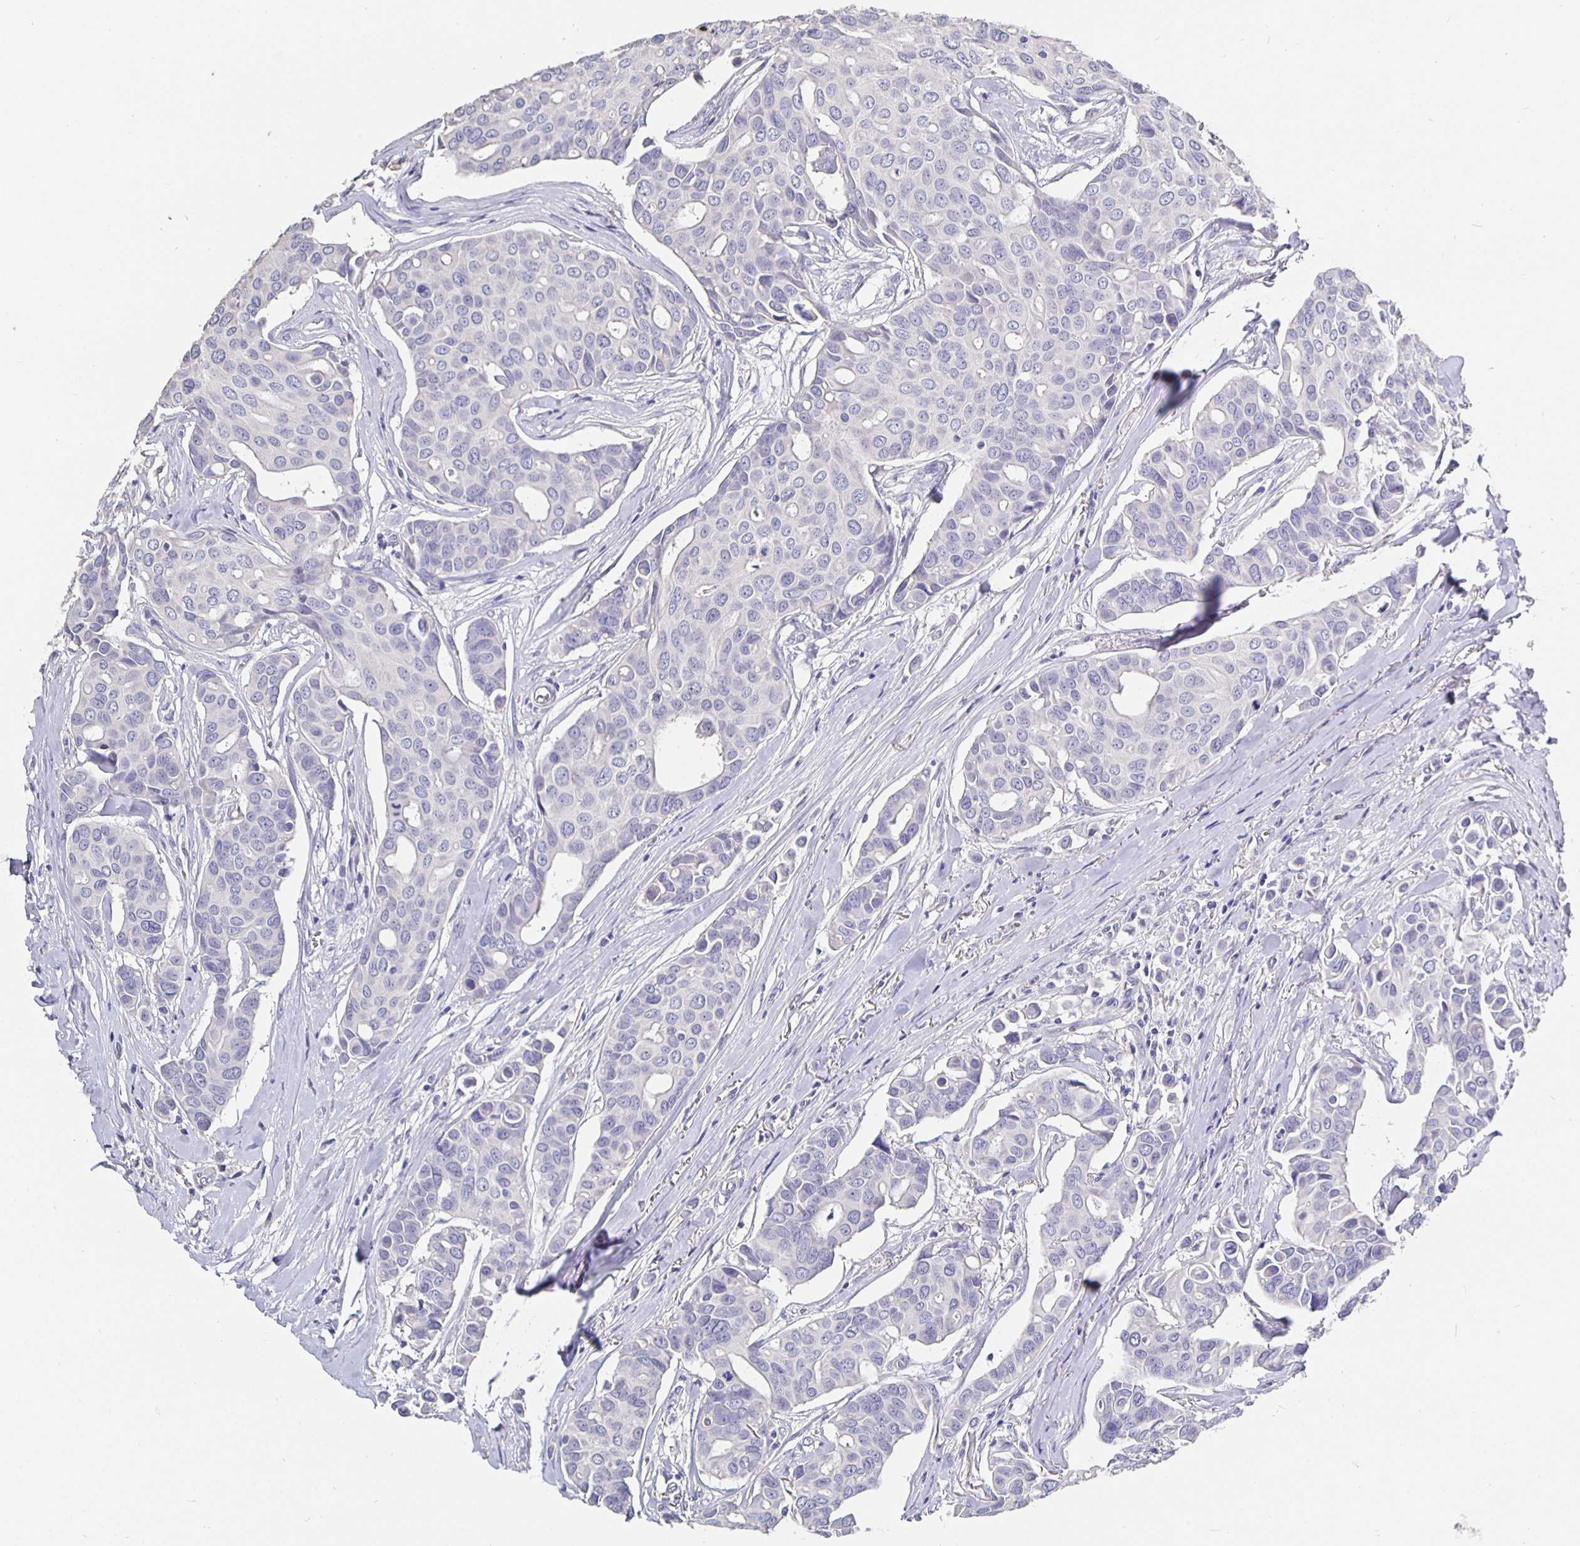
{"staining": {"intensity": "negative", "quantity": "none", "location": "none"}, "tissue": "breast cancer", "cell_type": "Tumor cells", "image_type": "cancer", "snomed": [{"axis": "morphology", "description": "Duct carcinoma"}, {"axis": "topography", "description": "Breast"}], "caption": "DAB immunohistochemical staining of human infiltrating ductal carcinoma (breast) shows no significant staining in tumor cells.", "gene": "CFAP74", "patient": {"sex": "female", "age": 54}}